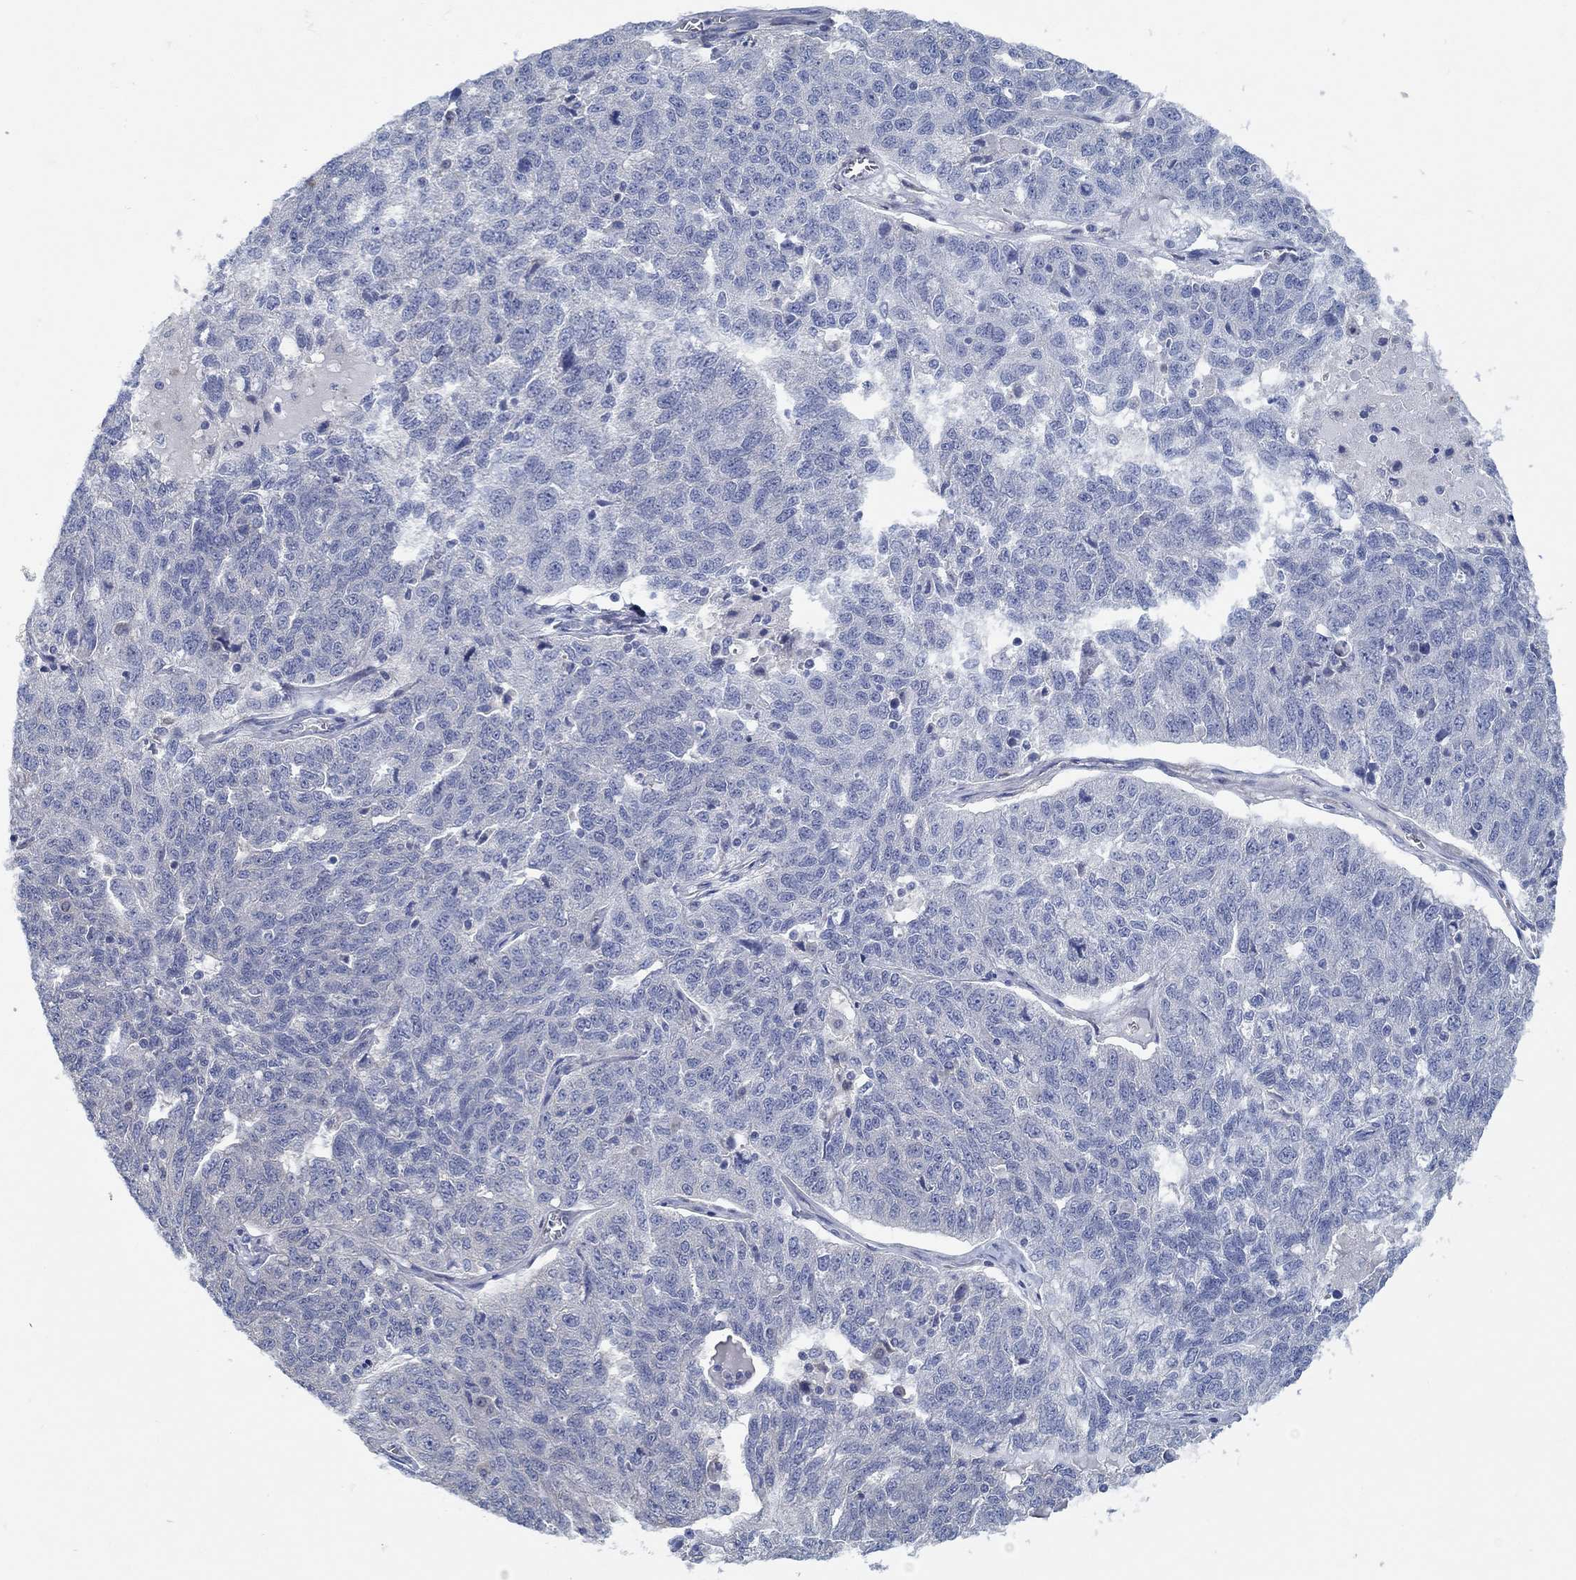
{"staining": {"intensity": "negative", "quantity": "none", "location": "none"}, "tissue": "ovarian cancer", "cell_type": "Tumor cells", "image_type": "cancer", "snomed": [{"axis": "morphology", "description": "Cystadenocarcinoma, serous, NOS"}, {"axis": "topography", "description": "Ovary"}], "caption": "The histopathology image displays no significant expression in tumor cells of ovarian cancer (serous cystadenocarcinoma).", "gene": "C15orf39", "patient": {"sex": "female", "age": 71}}